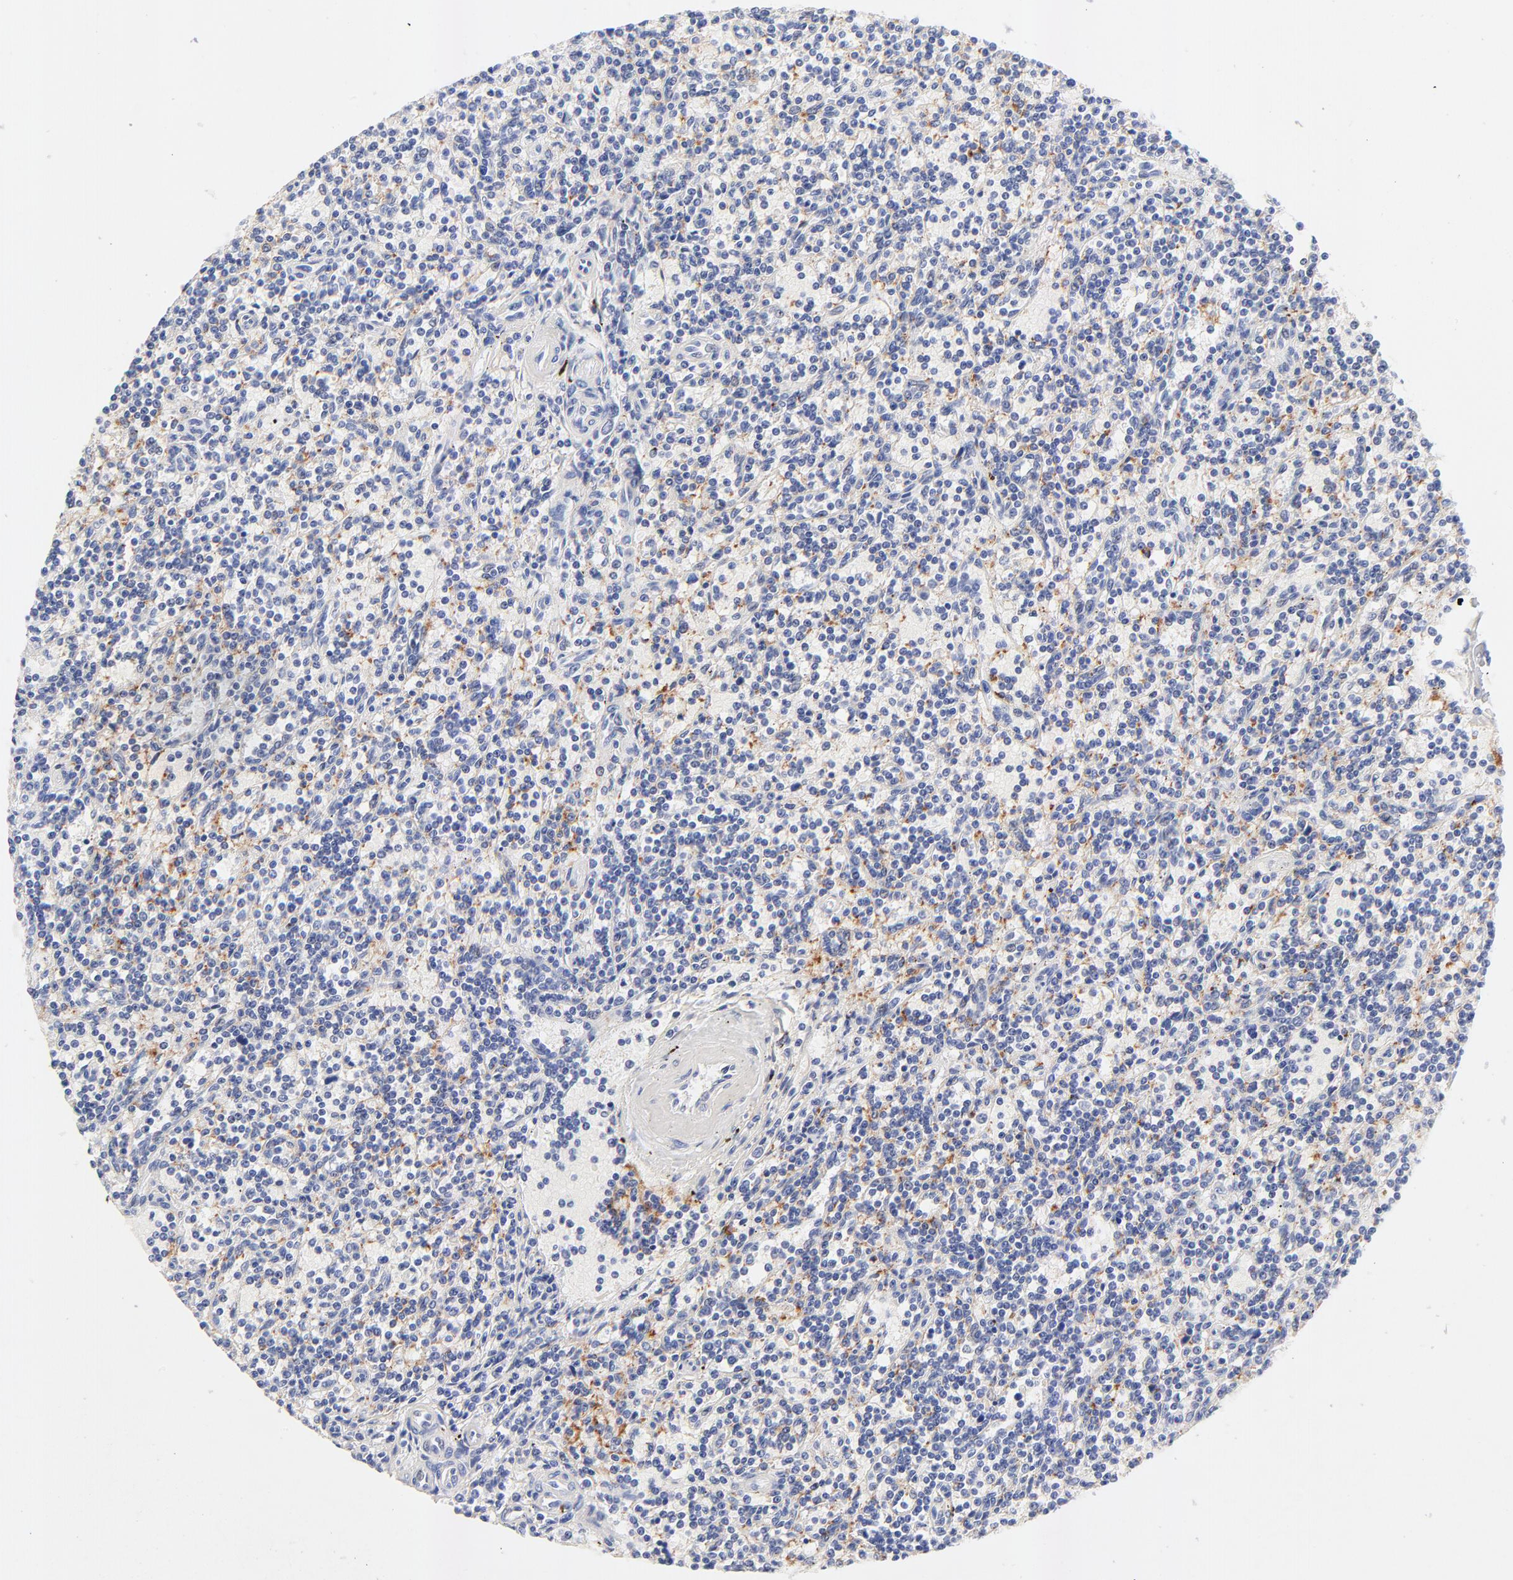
{"staining": {"intensity": "negative", "quantity": "none", "location": "none"}, "tissue": "lymphoma", "cell_type": "Tumor cells", "image_type": "cancer", "snomed": [{"axis": "morphology", "description": "Malignant lymphoma, non-Hodgkin's type, Low grade"}, {"axis": "topography", "description": "Spleen"}], "caption": "The micrograph reveals no staining of tumor cells in malignant lymphoma, non-Hodgkin's type (low-grade). Nuclei are stained in blue.", "gene": "FAM117B", "patient": {"sex": "male", "age": 73}}